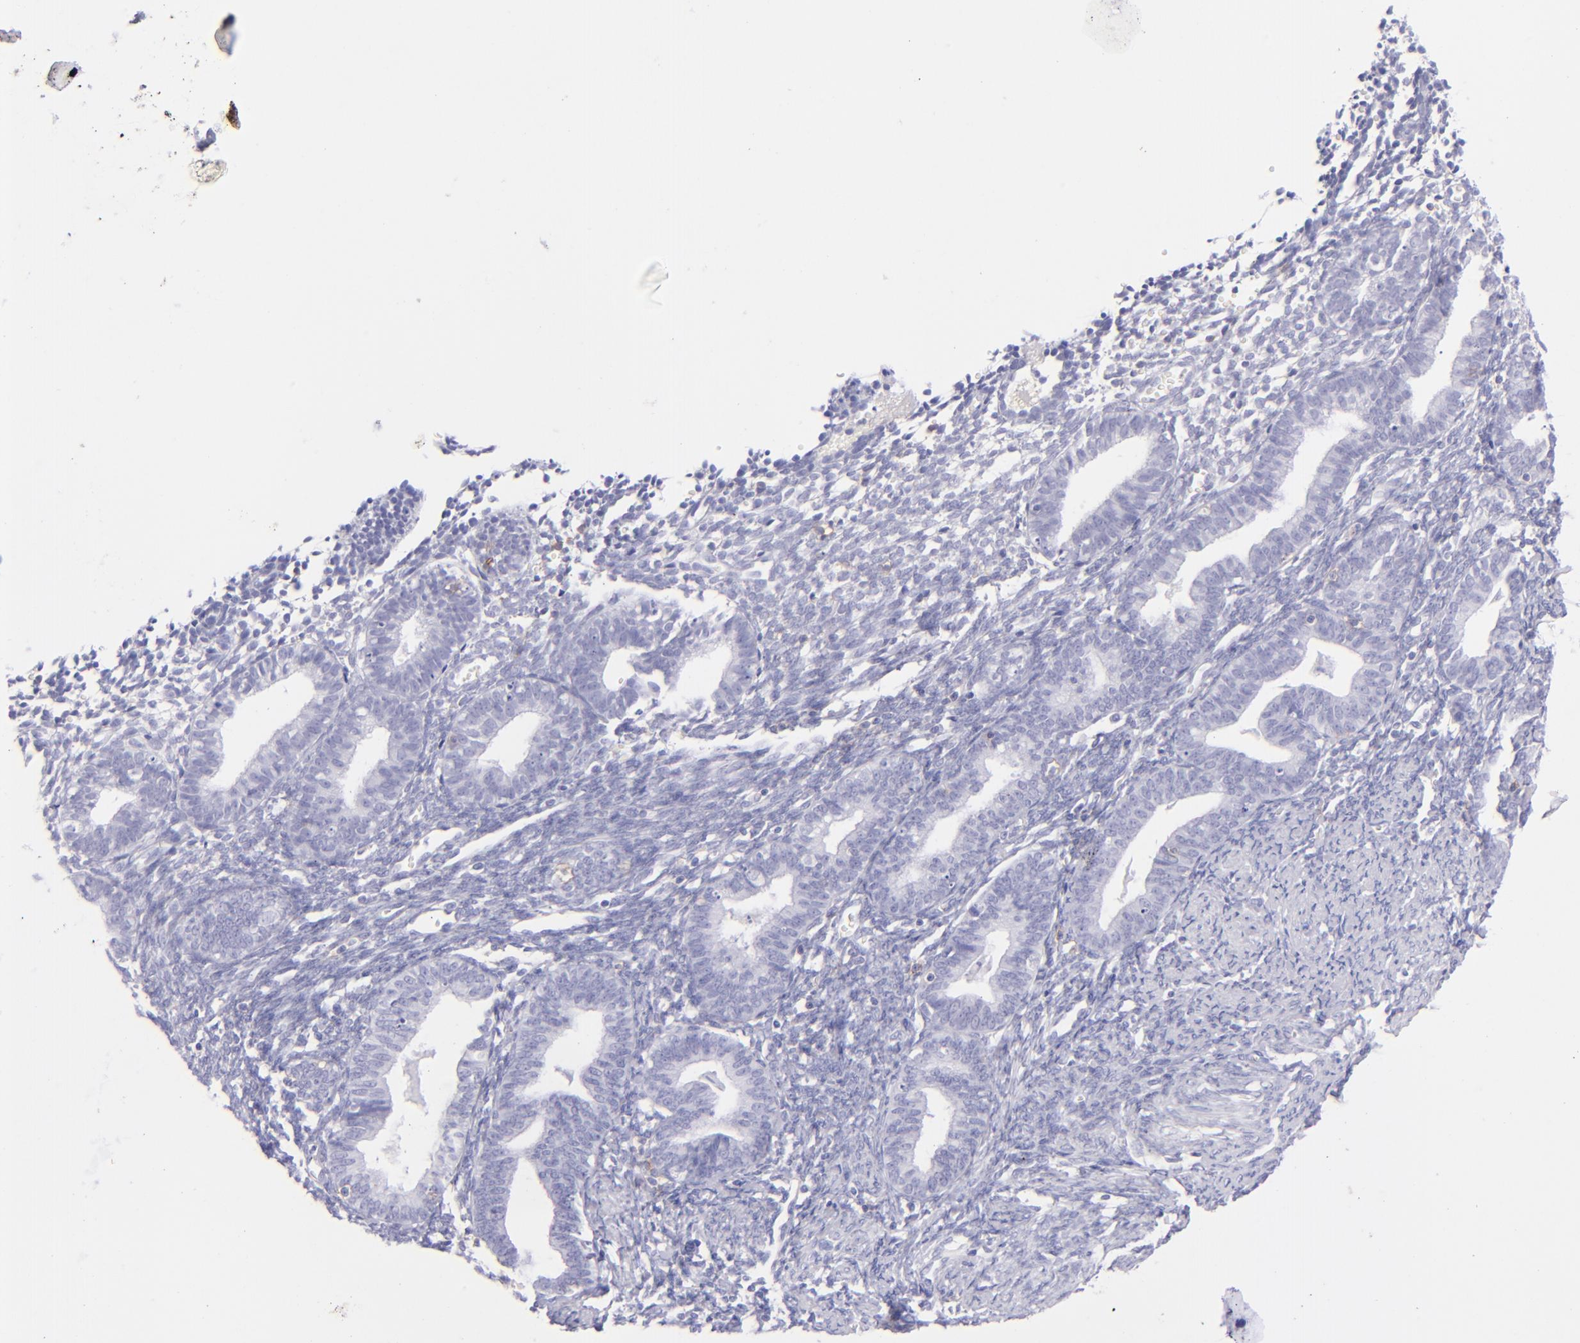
{"staining": {"intensity": "negative", "quantity": "none", "location": "none"}, "tissue": "endometrium", "cell_type": "Cells in endometrial stroma", "image_type": "normal", "snomed": [{"axis": "morphology", "description": "Normal tissue, NOS"}, {"axis": "topography", "description": "Endometrium"}], "caption": "Immunohistochemistry (IHC) photomicrograph of normal endometrium stained for a protein (brown), which shows no positivity in cells in endometrial stroma.", "gene": "CD69", "patient": {"sex": "female", "age": 61}}